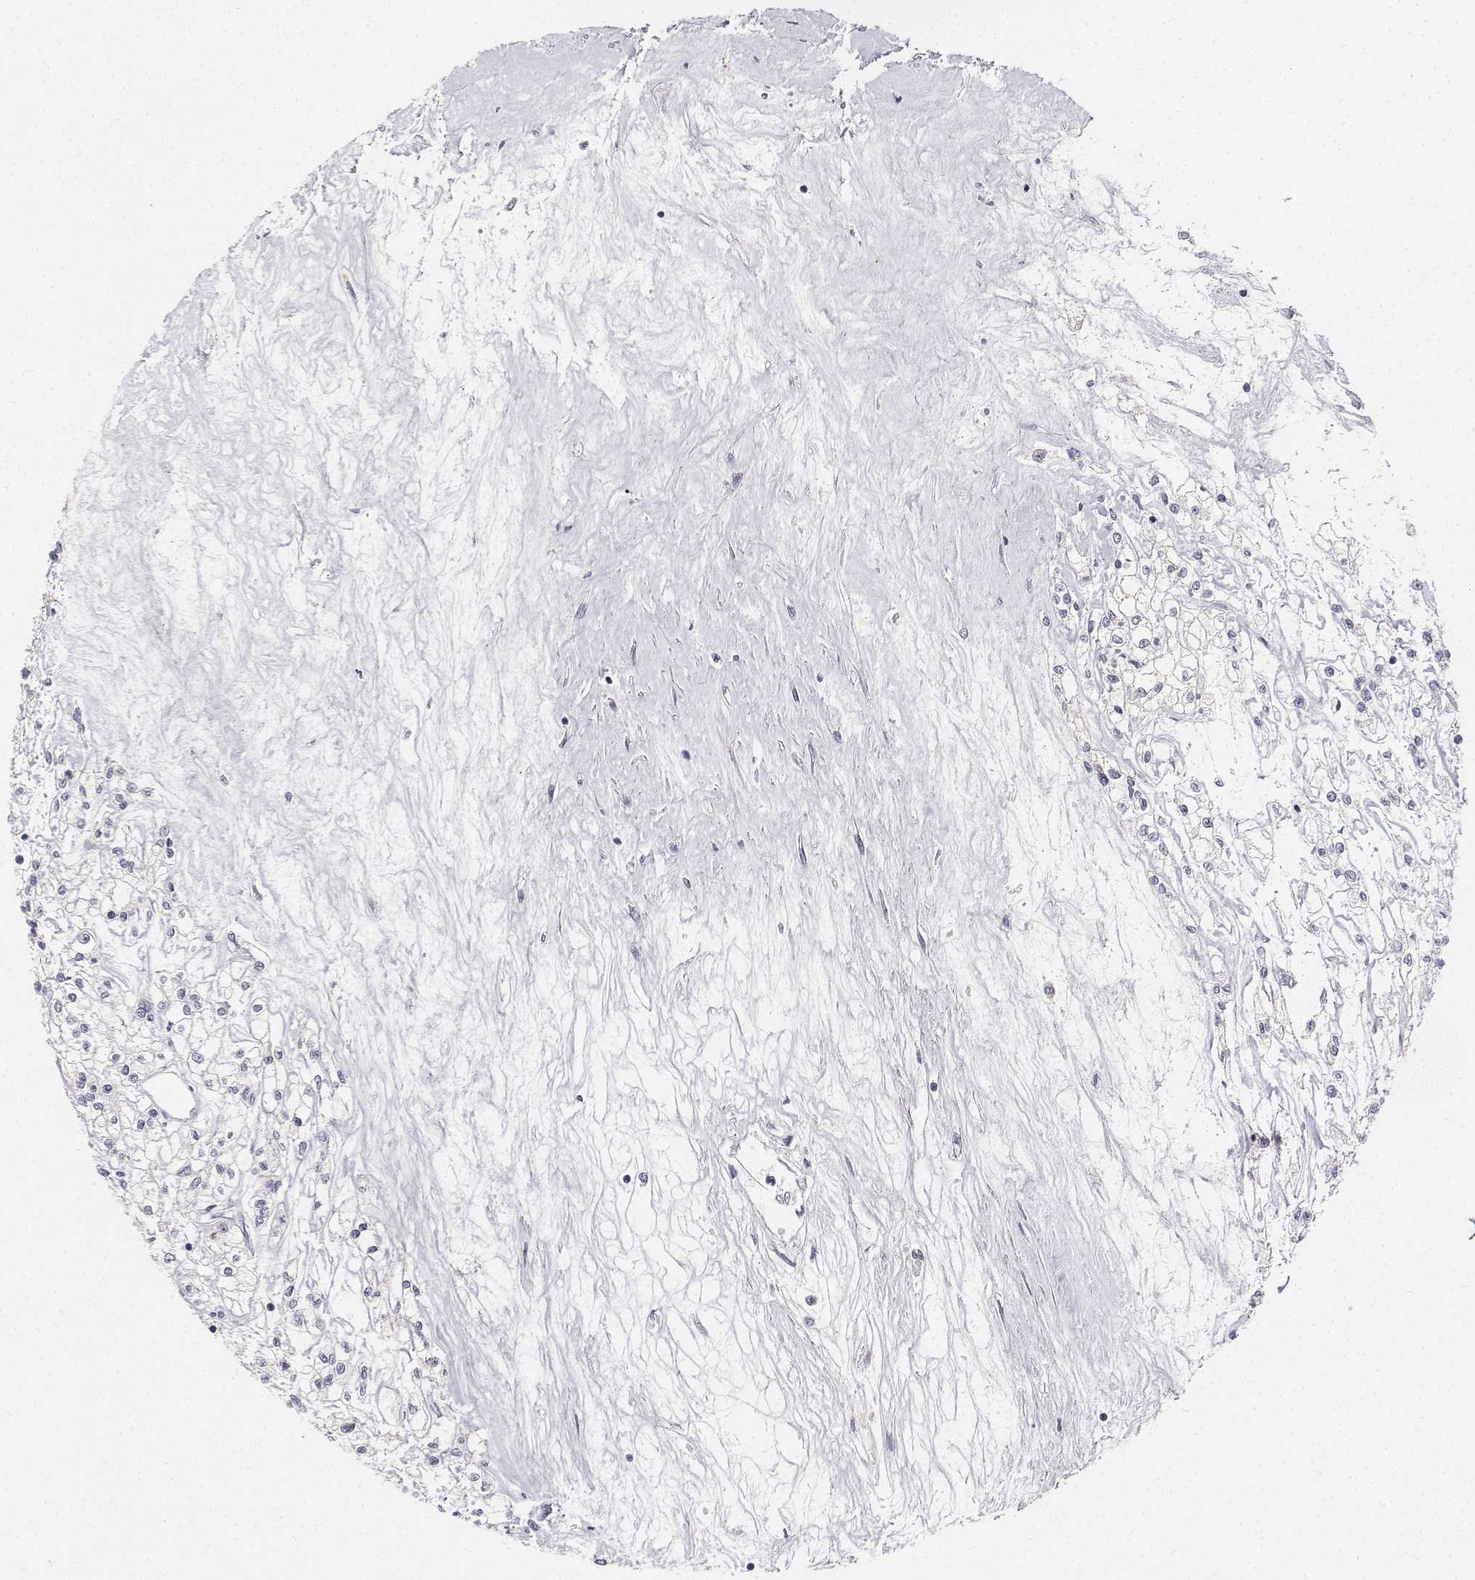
{"staining": {"intensity": "negative", "quantity": "none", "location": "none"}, "tissue": "renal cancer", "cell_type": "Tumor cells", "image_type": "cancer", "snomed": [{"axis": "morphology", "description": "Adenocarcinoma, NOS"}, {"axis": "topography", "description": "Kidney"}], "caption": "The IHC image has no significant positivity in tumor cells of renal adenocarcinoma tissue.", "gene": "PAEP", "patient": {"sex": "female", "age": 59}}